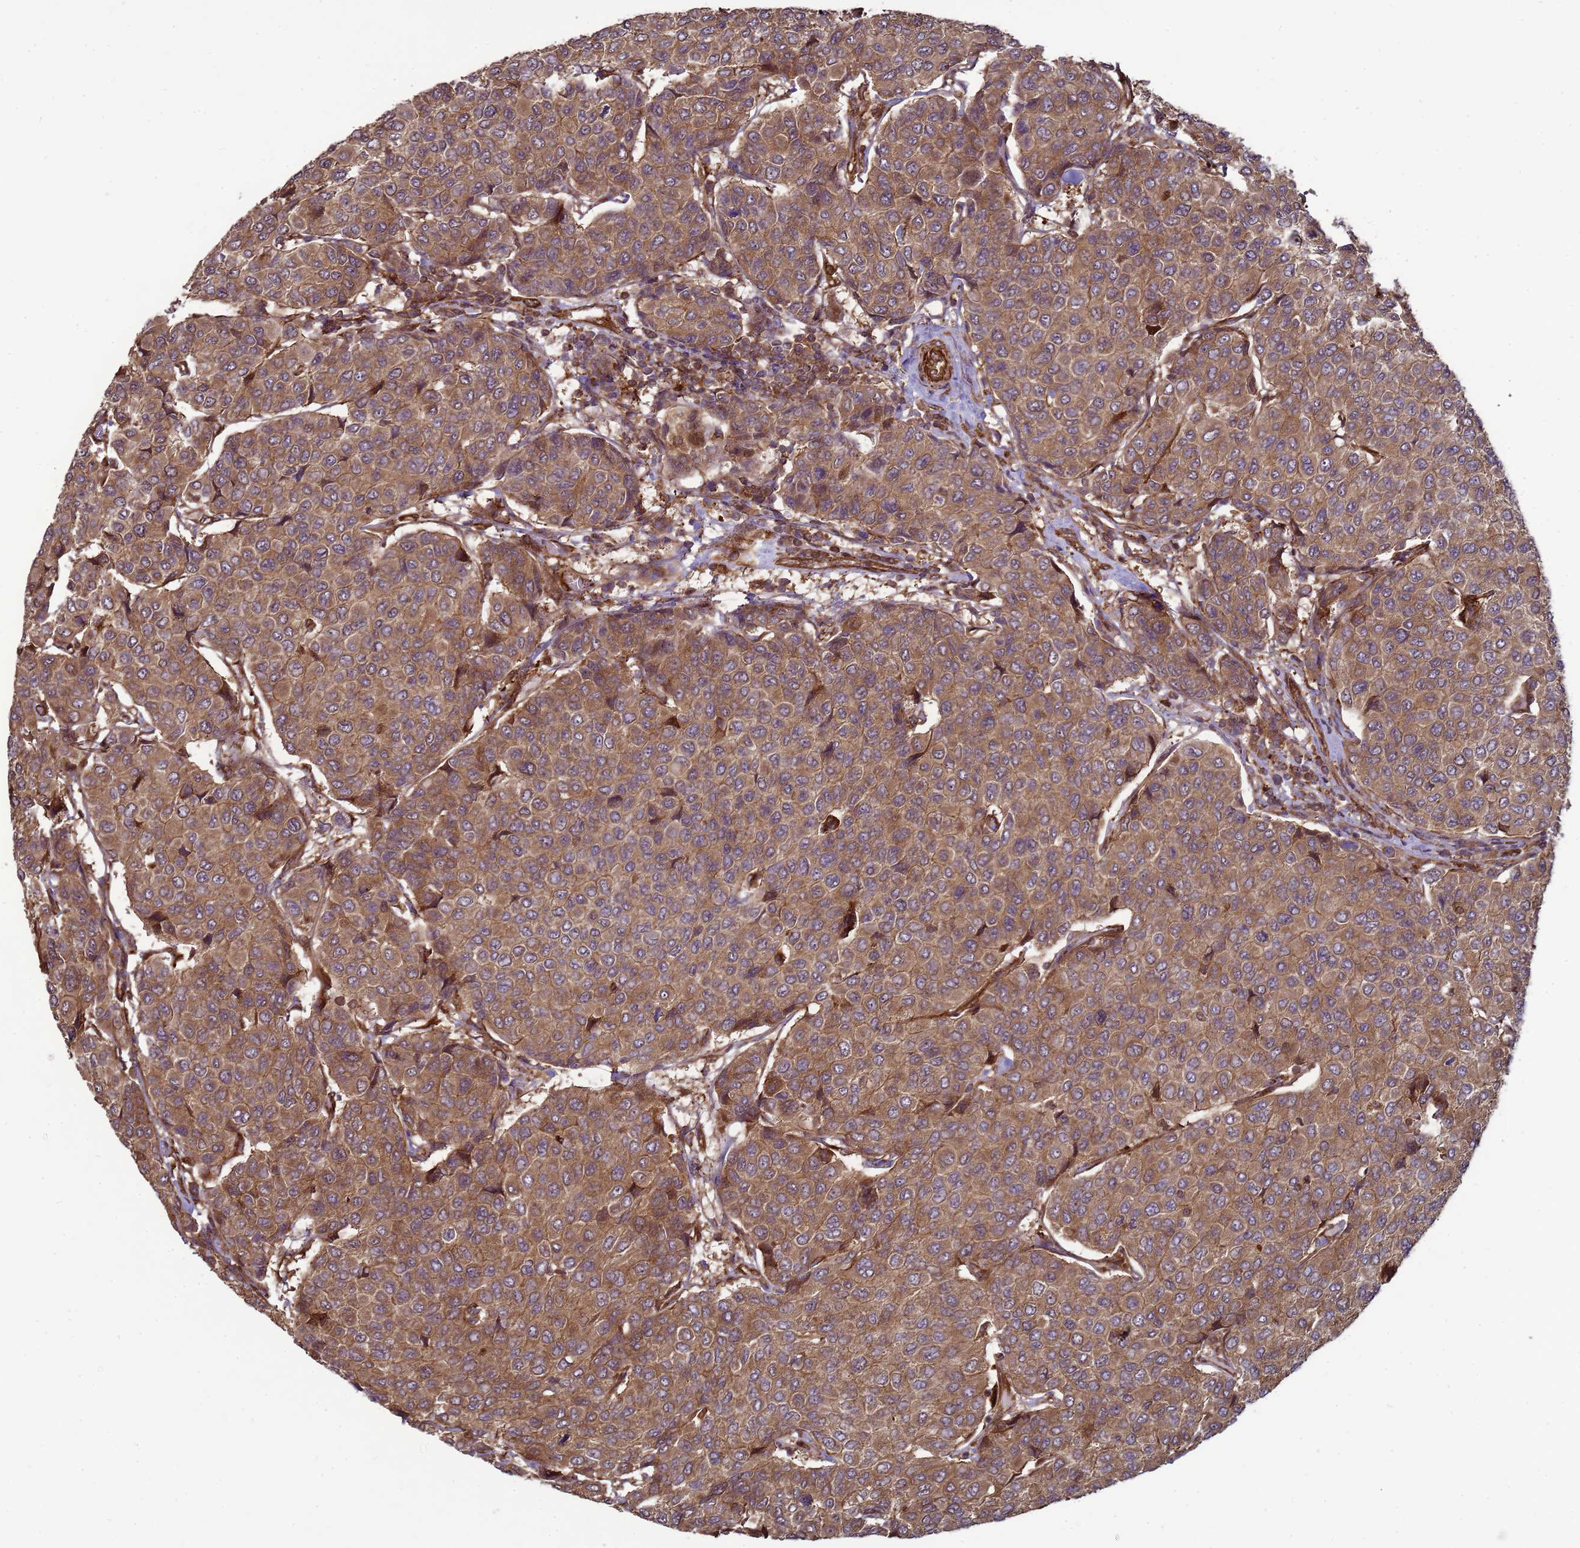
{"staining": {"intensity": "moderate", "quantity": ">75%", "location": "cytoplasmic/membranous"}, "tissue": "breast cancer", "cell_type": "Tumor cells", "image_type": "cancer", "snomed": [{"axis": "morphology", "description": "Duct carcinoma"}, {"axis": "topography", "description": "Breast"}], "caption": "DAB immunohistochemical staining of human breast cancer (intraductal carcinoma) exhibits moderate cytoplasmic/membranous protein expression in about >75% of tumor cells.", "gene": "CNOT1", "patient": {"sex": "female", "age": 55}}